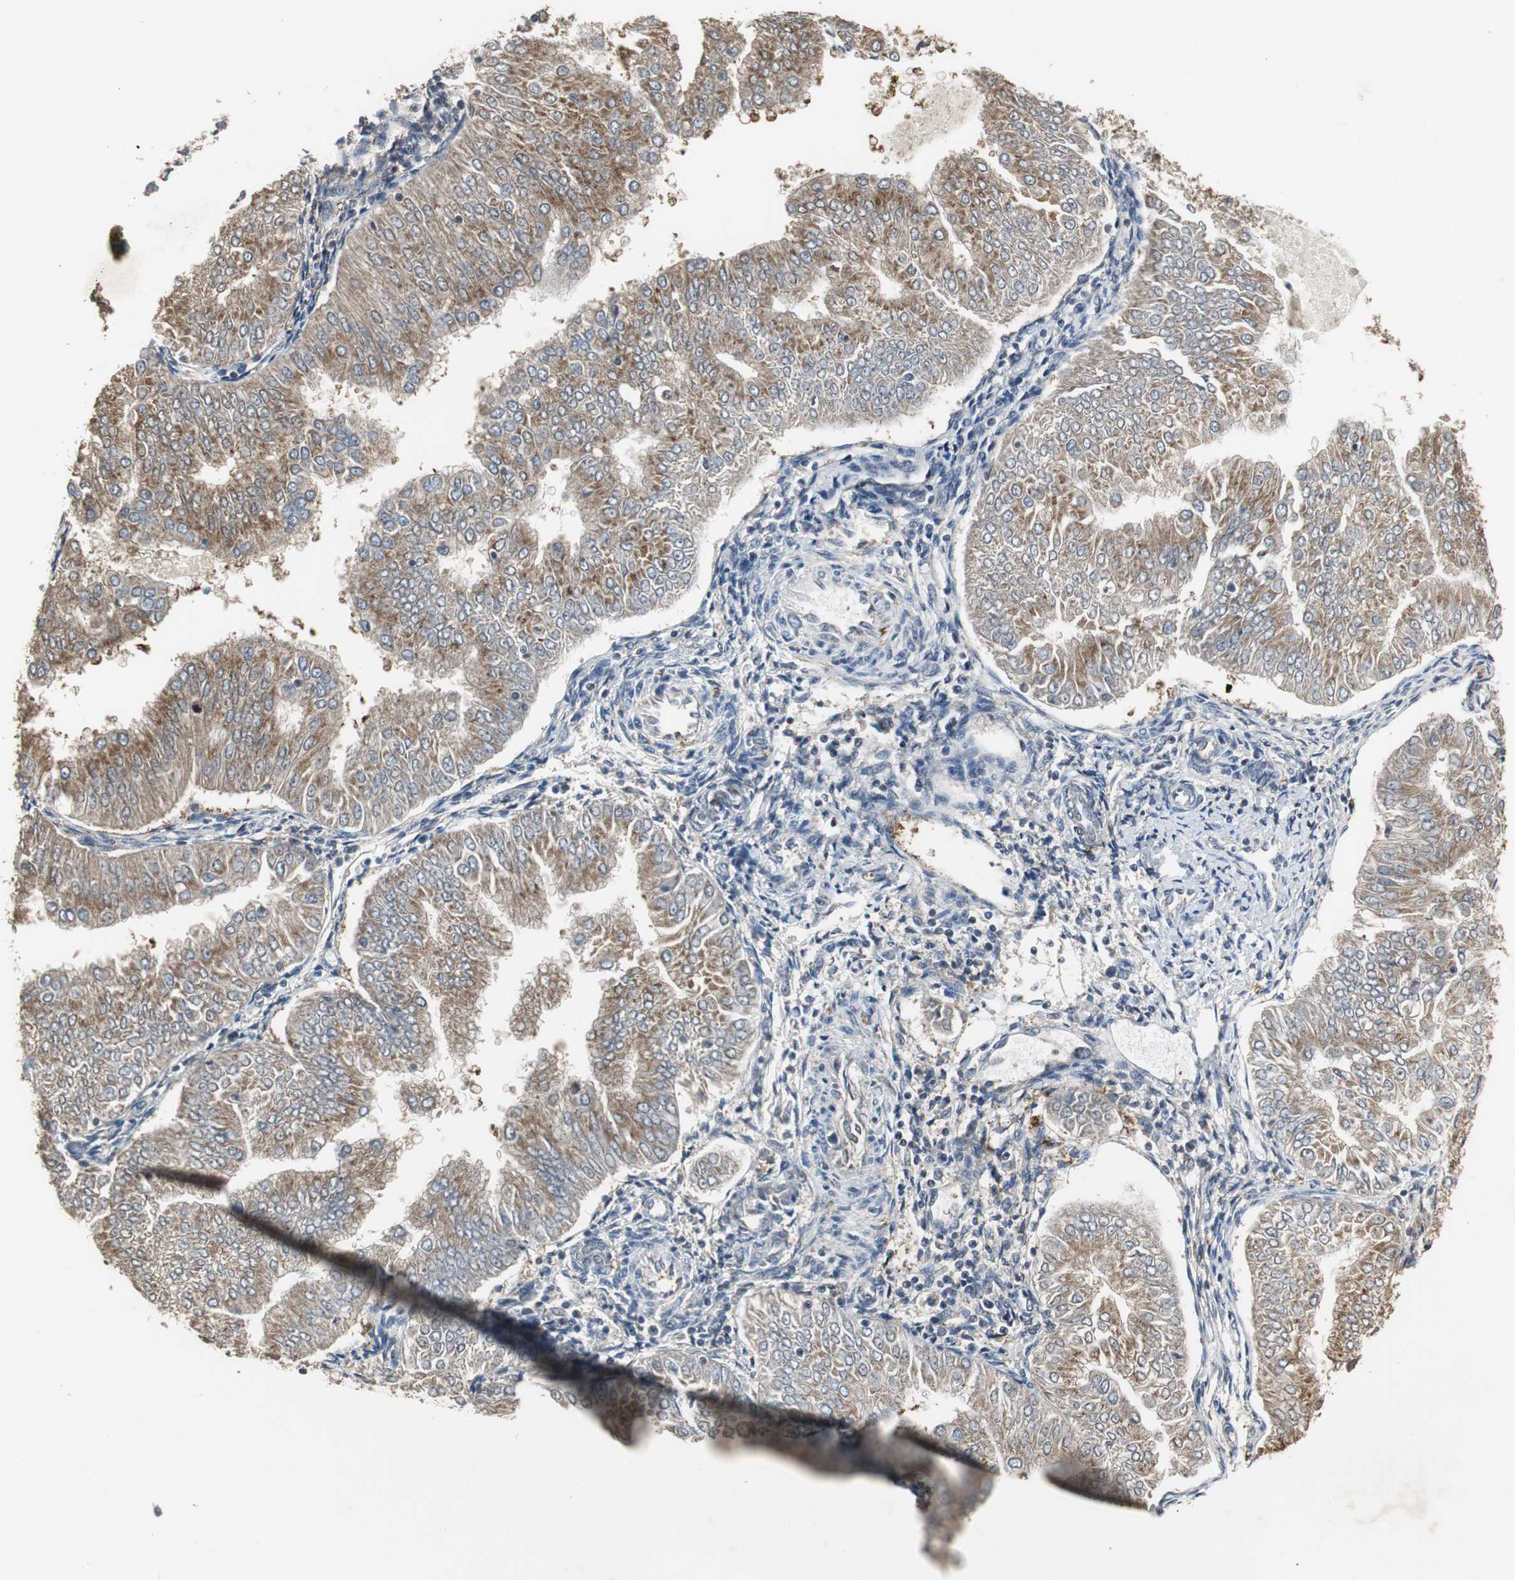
{"staining": {"intensity": "moderate", "quantity": ">75%", "location": "cytoplasmic/membranous"}, "tissue": "endometrial cancer", "cell_type": "Tumor cells", "image_type": "cancer", "snomed": [{"axis": "morphology", "description": "Adenocarcinoma, NOS"}, {"axis": "topography", "description": "Endometrium"}], "caption": "A brown stain highlights moderate cytoplasmic/membranous positivity of a protein in human endometrial adenocarcinoma tumor cells.", "gene": "JTB", "patient": {"sex": "female", "age": 53}}